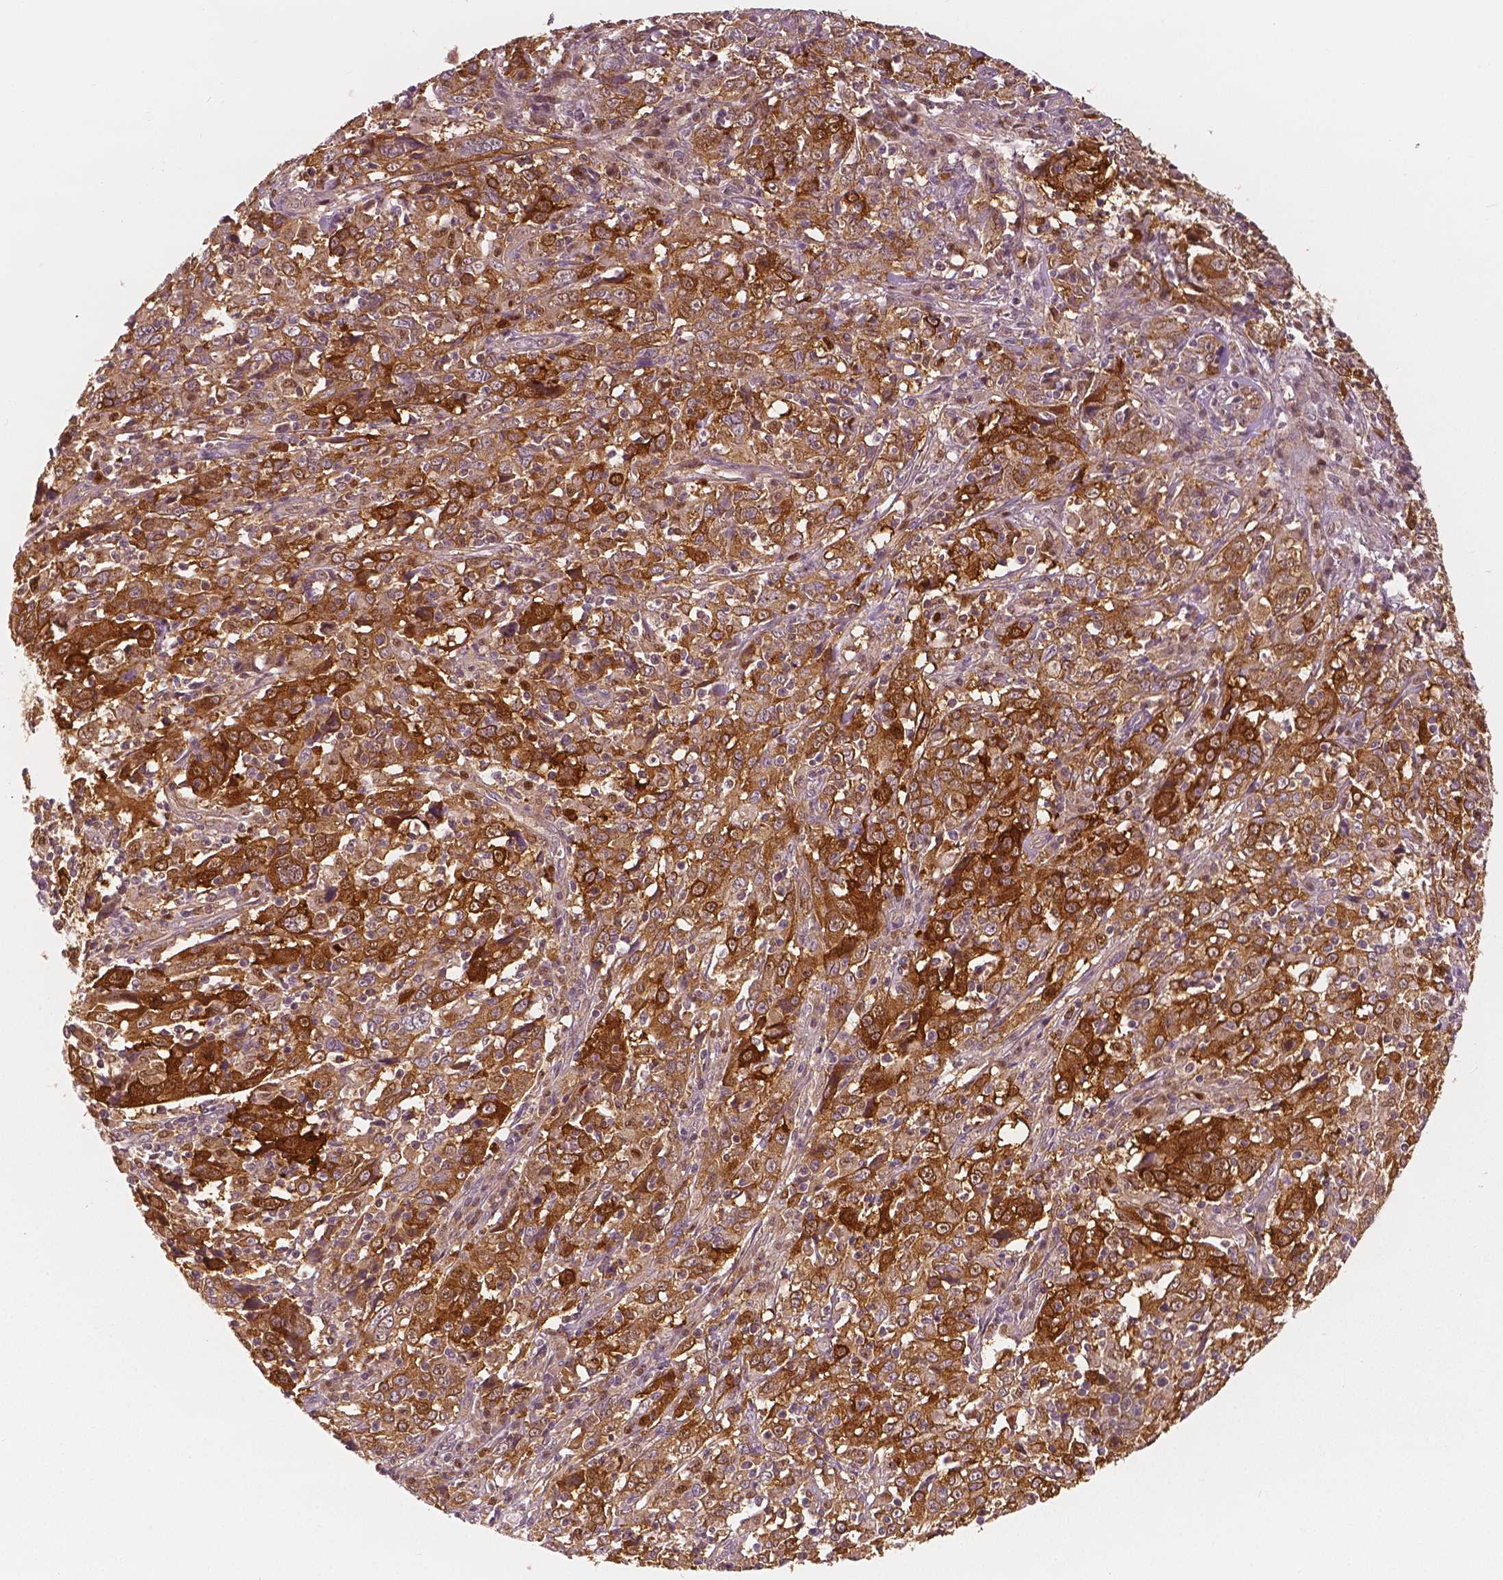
{"staining": {"intensity": "strong", "quantity": ">75%", "location": "cytoplasmic/membranous,nuclear"}, "tissue": "cervical cancer", "cell_type": "Tumor cells", "image_type": "cancer", "snomed": [{"axis": "morphology", "description": "Squamous cell carcinoma, NOS"}, {"axis": "topography", "description": "Cervix"}], "caption": "Immunohistochemical staining of cervical squamous cell carcinoma demonstrates strong cytoplasmic/membranous and nuclear protein expression in approximately >75% of tumor cells.", "gene": "SQSTM1", "patient": {"sex": "female", "age": 46}}